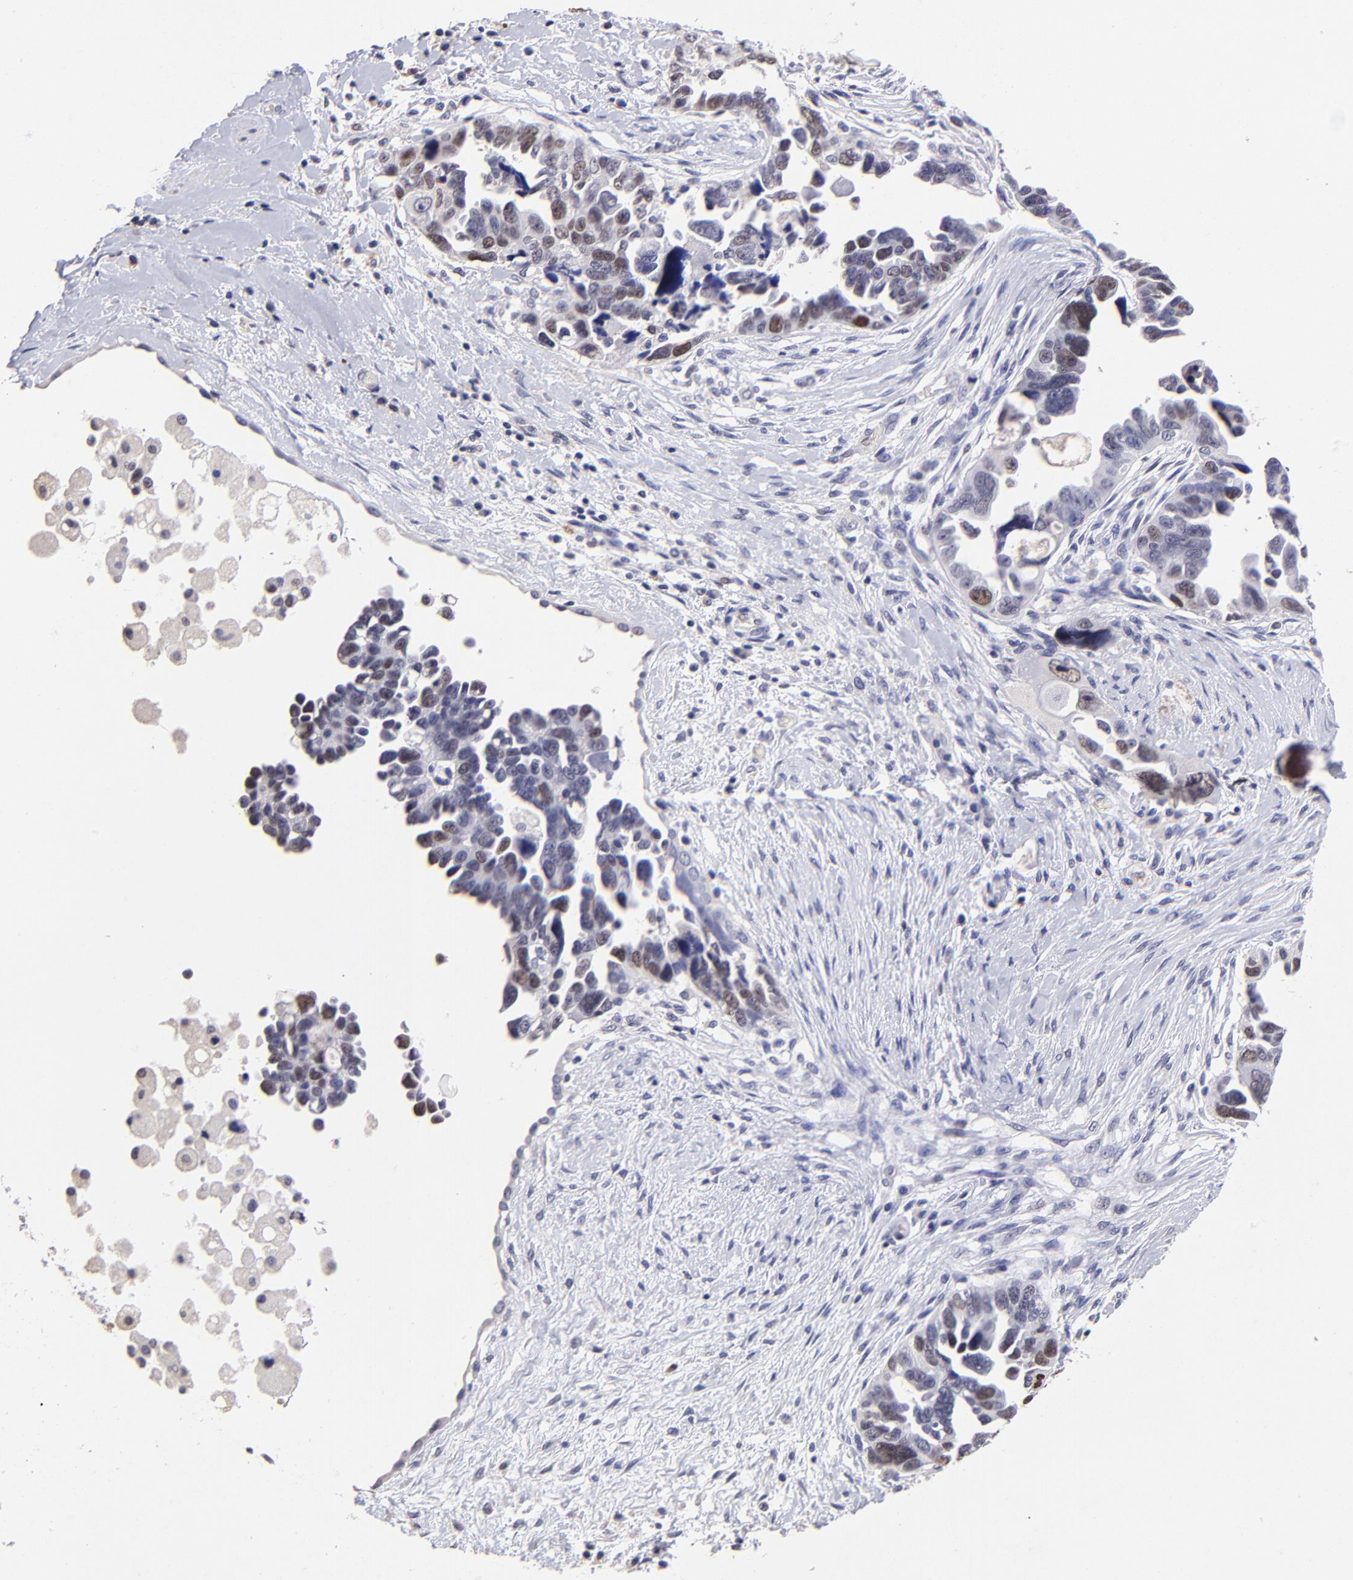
{"staining": {"intensity": "moderate", "quantity": "25%-75%", "location": "nuclear"}, "tissue": "ovarian cancer", "cell_type": "Tumor cells", "image_type": "cancer", "snomed": [{"axis": "morphology", "description": "Cystadenocarcinoma, serous, NOS"}, {"axis": "topography", "description": "Ovary"}], "caption": "Protein expression analysis of human ovarian cancer (serous cystadenocarcinoma) reveals moderate nuclear expression in about 25%-75% of tumor cells.", "gene": "DNMT1", "patient": {"sex": "female", "age": 63}}